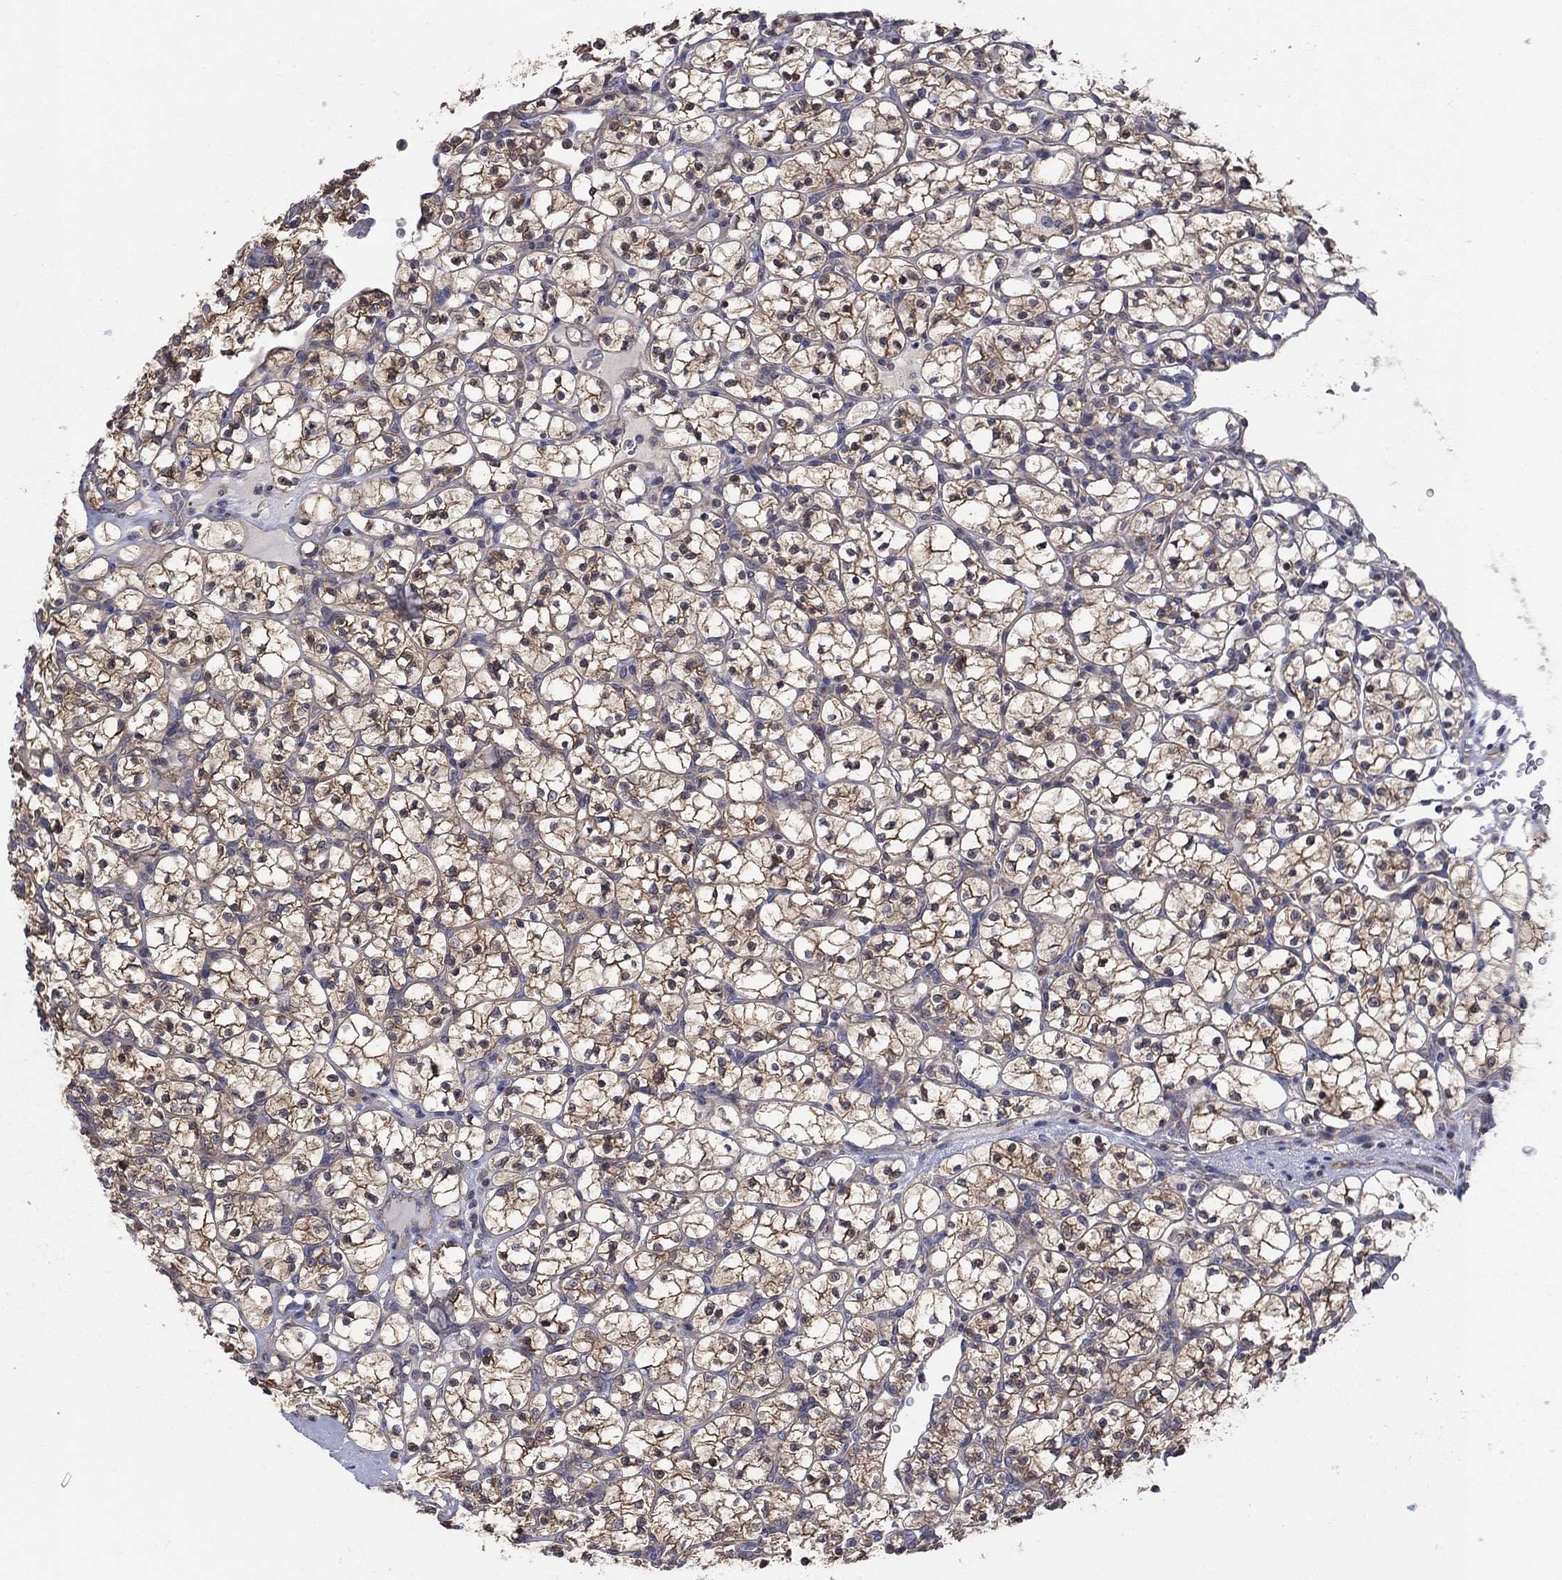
{"staining": {"intensity": "moderate", "quantity": ">75%", "location": "cytoplasmic/membranous"}, "tissue": "renal cancer", "cell_type": "Tumor cells", "image_type": "cancer", "snomed": [{"axis": "morphology", "description": "Adenocarcinoma, NOS"}, {"axis": "topography", "description": "Kidney"}], "caption": "Adenocarcinoma (renal) stained for a protein (brown) shows moderate cytoplasmic/membranous positive positivity in about >75% of tumor cells.", "gene": "PDZD2", "patient": {"sex": "female", "age": 89}}